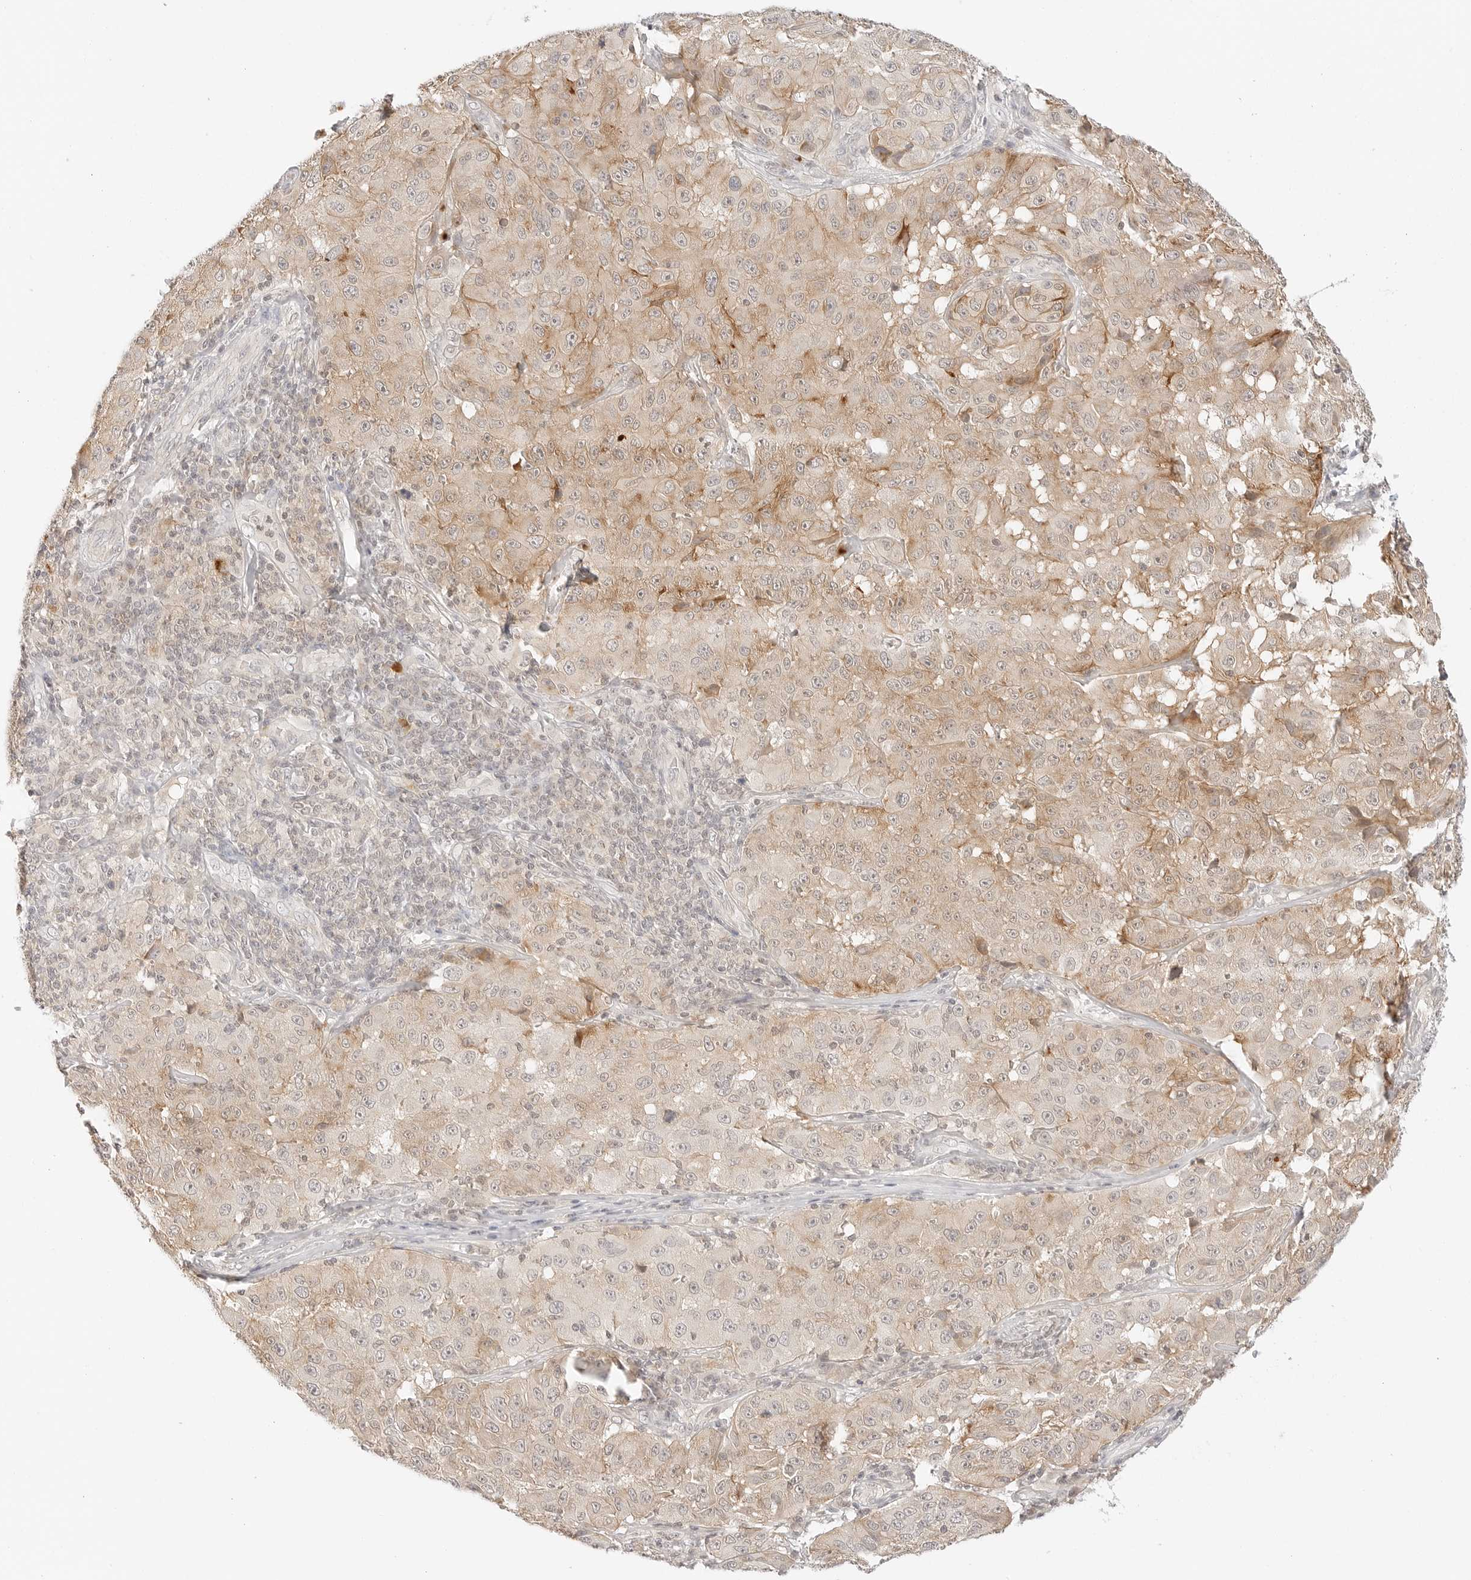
{"staining": {"intensity": "weak", "quantity": "25%-75%", "location": "cytoplasmic/membranous"}, "tissue": "melanoma", "cell_type": "Tumor cells", "image_type": "cancer", "snomed": [{"axis": "morphology", "description": "Malignant melanoma, NOS"}, {"axis": "topography", "description": "Skin"}], "caption": "Weak cytoplasmic/membranous protein positivity is identified in about 25%-75% of tumor cells in malignant melanoma.", "gene": "GNAS", "patient": {"sex": "male", "age": 66}}